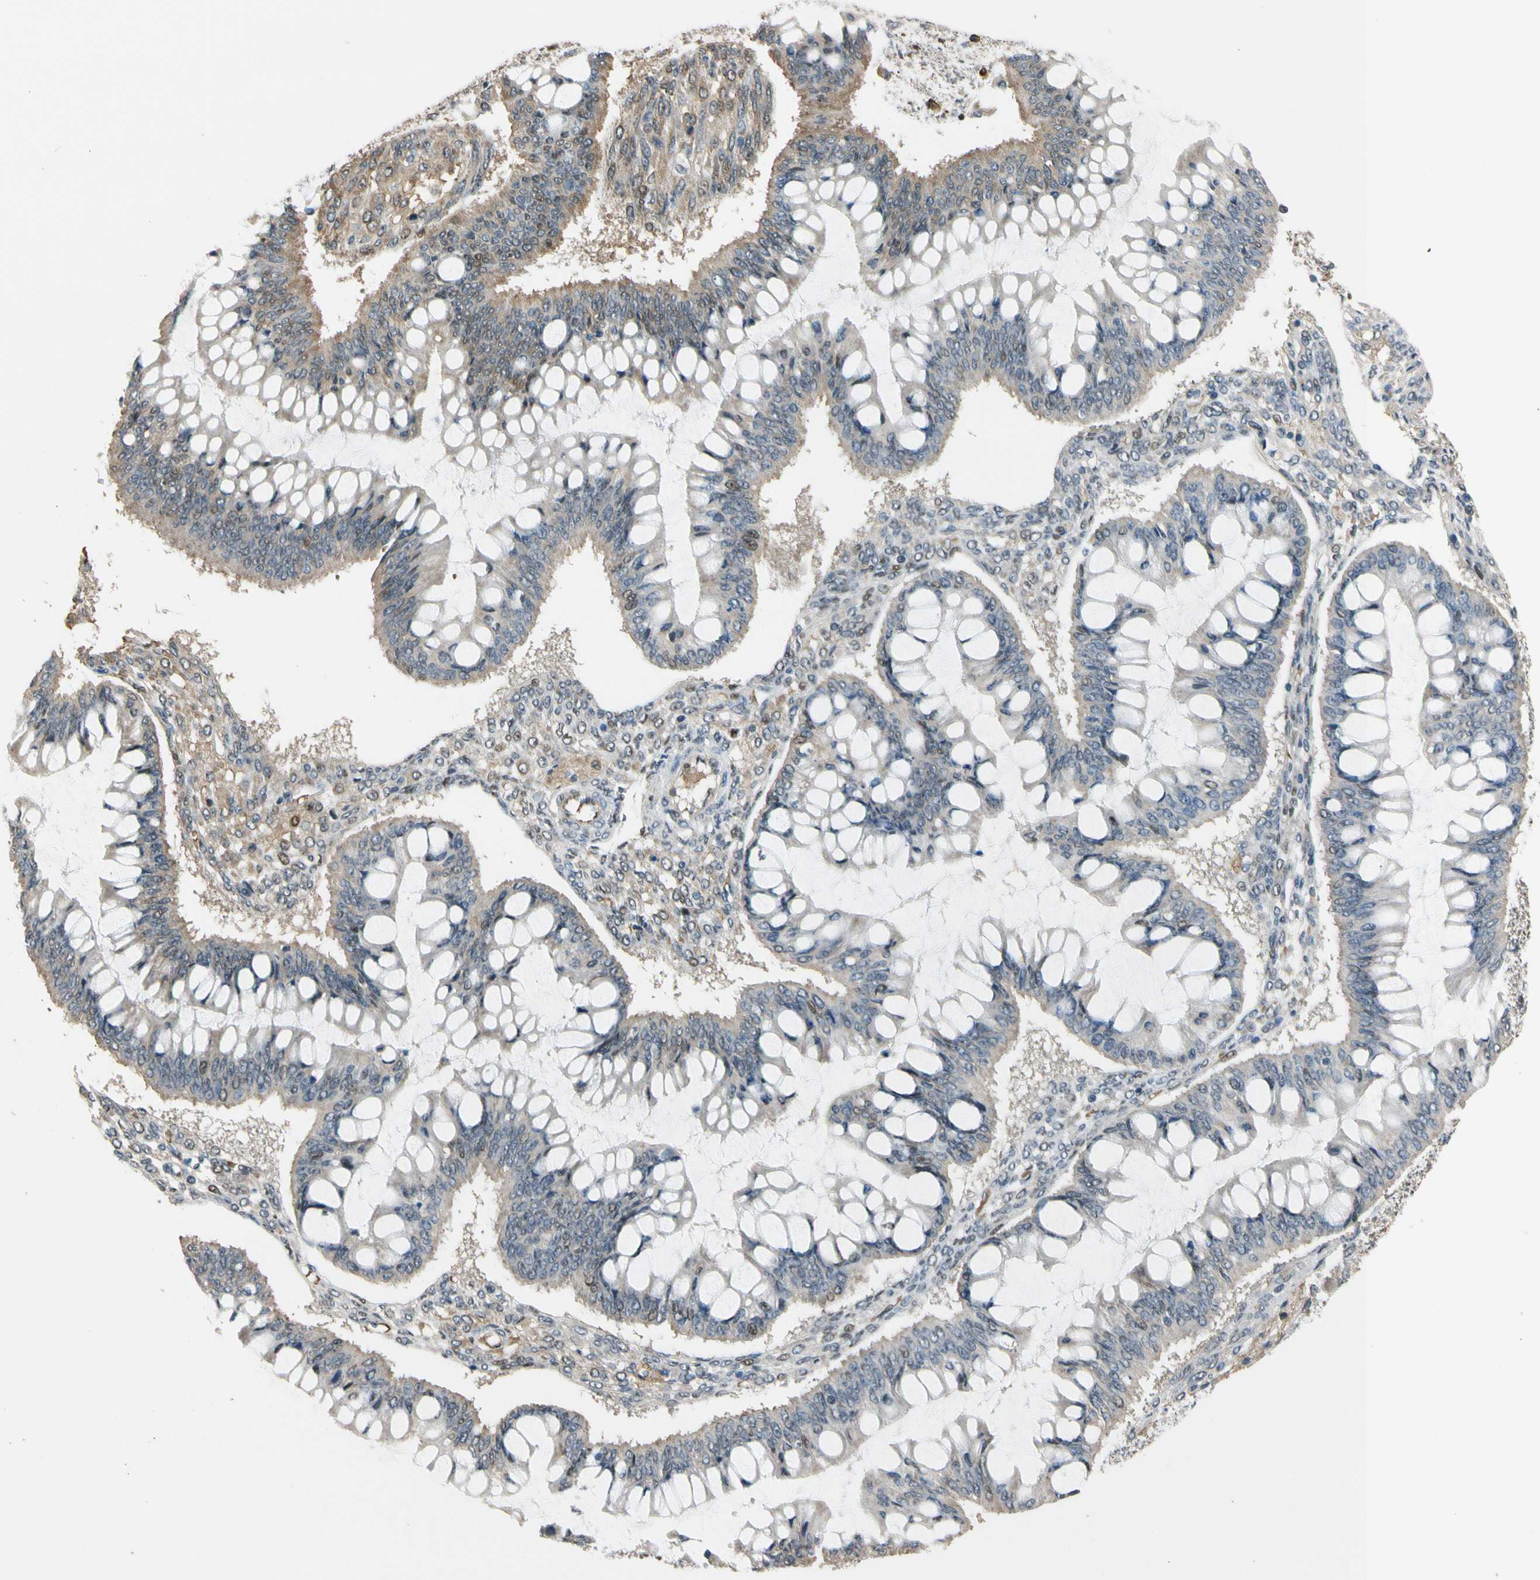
{"staining": {"intensity": "weak", "quantity": "<25%", "location": "cytoplasmic/membranous,nuclear"}, "tissue": "ovarian cancer", "cell_type": "Tumor cells", "image_type": "cancer", "snomed": [{"axis": "morphology", "description": "Cystadenocarcinoma, mucinous, NOS"}, {"axis": "topography", "description": "Ovary"}], "caption": "This is an IHC image of mucinous cystadenocarcinoma (ovarian). There is no staining in tumor cells.", "gene": "ZNF184", "patient": {"sex": "female", "age": 73}}